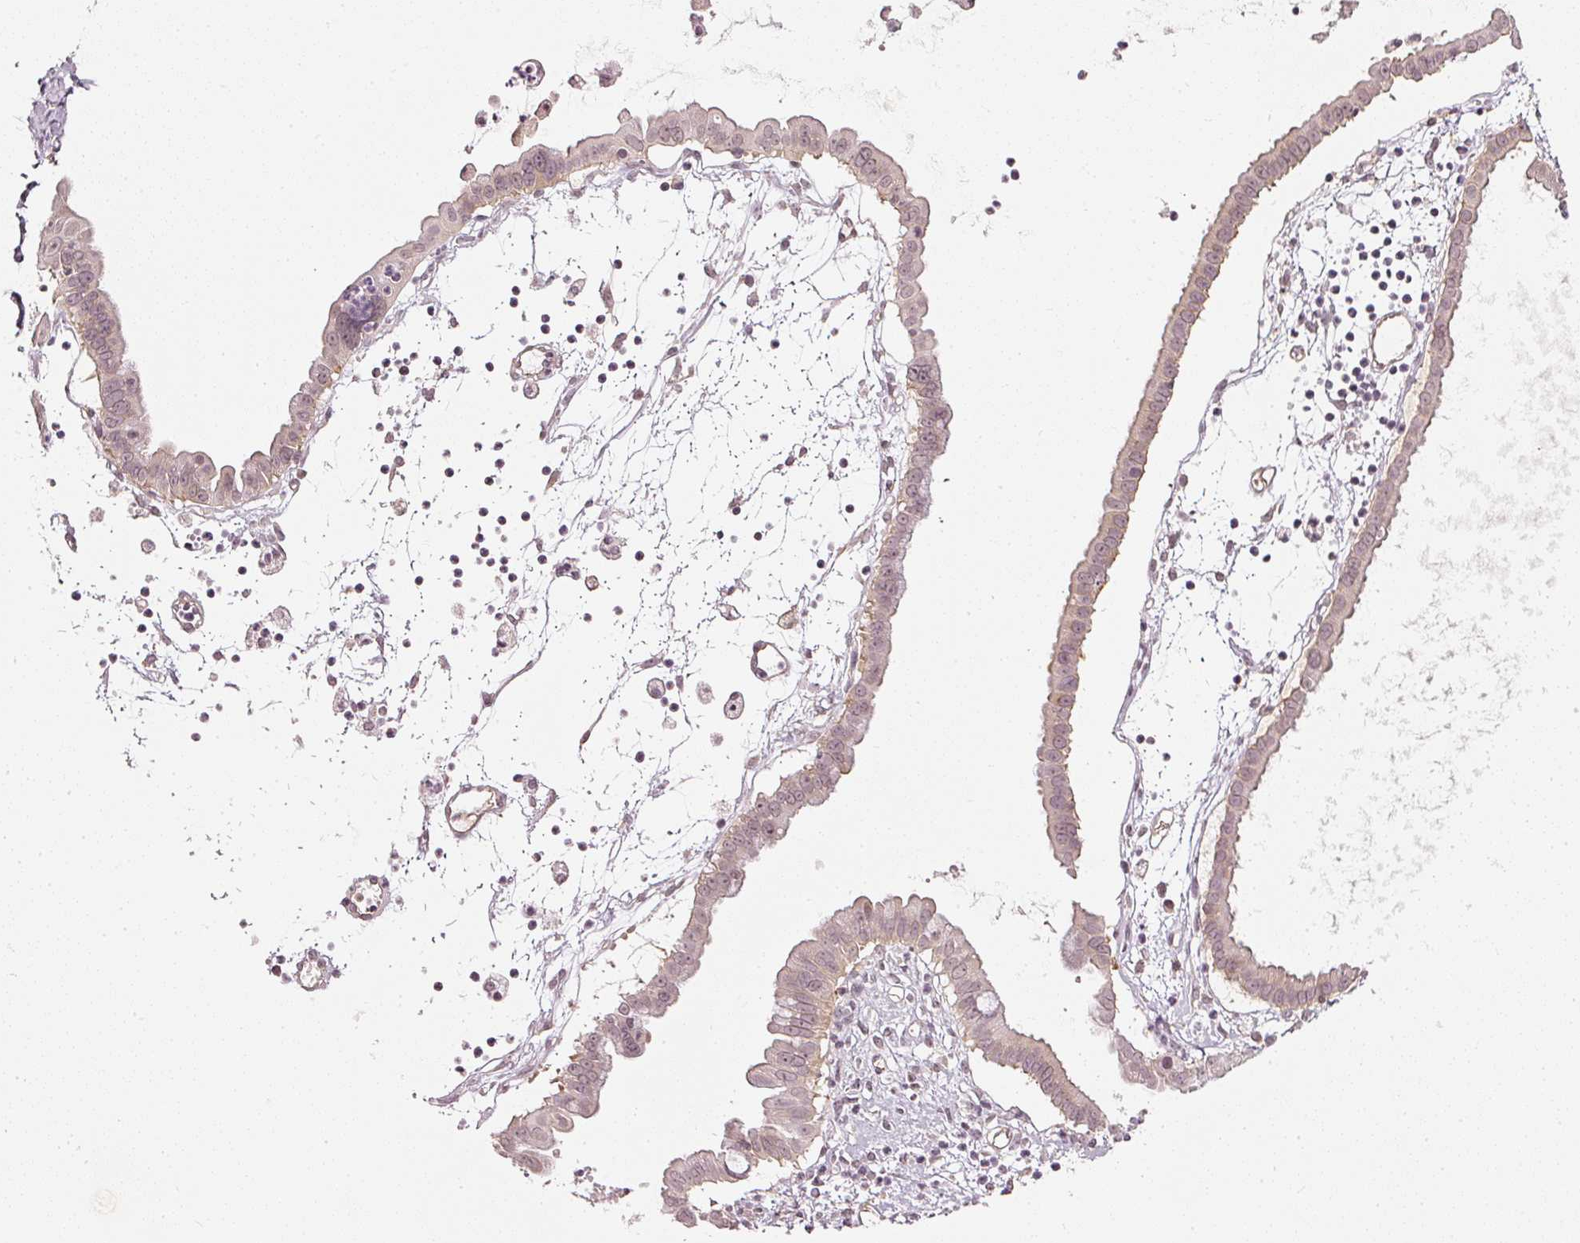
{"staining": {"intensity": "negative", "quantity": "none", "location": "none"}, "tissue": "ovarian cancer", "cell_type": "Tumor cells", "image_type": "cancer", "snomed": [{"axis": "morphology", "description": "Cystadenocarcinoma, mucinous, NOS"}, {"axis": "topography", "description": "Ovary"}], "caption": "Immunohistochemistry (IHC) image of neoplastic tissue: ovarian mucinous cystadenocarcinoma stained with DAB shows no significant protein staining in tumor cells.", "gene": "DRD2", "patient": {"sex": "female", "age": 61}}